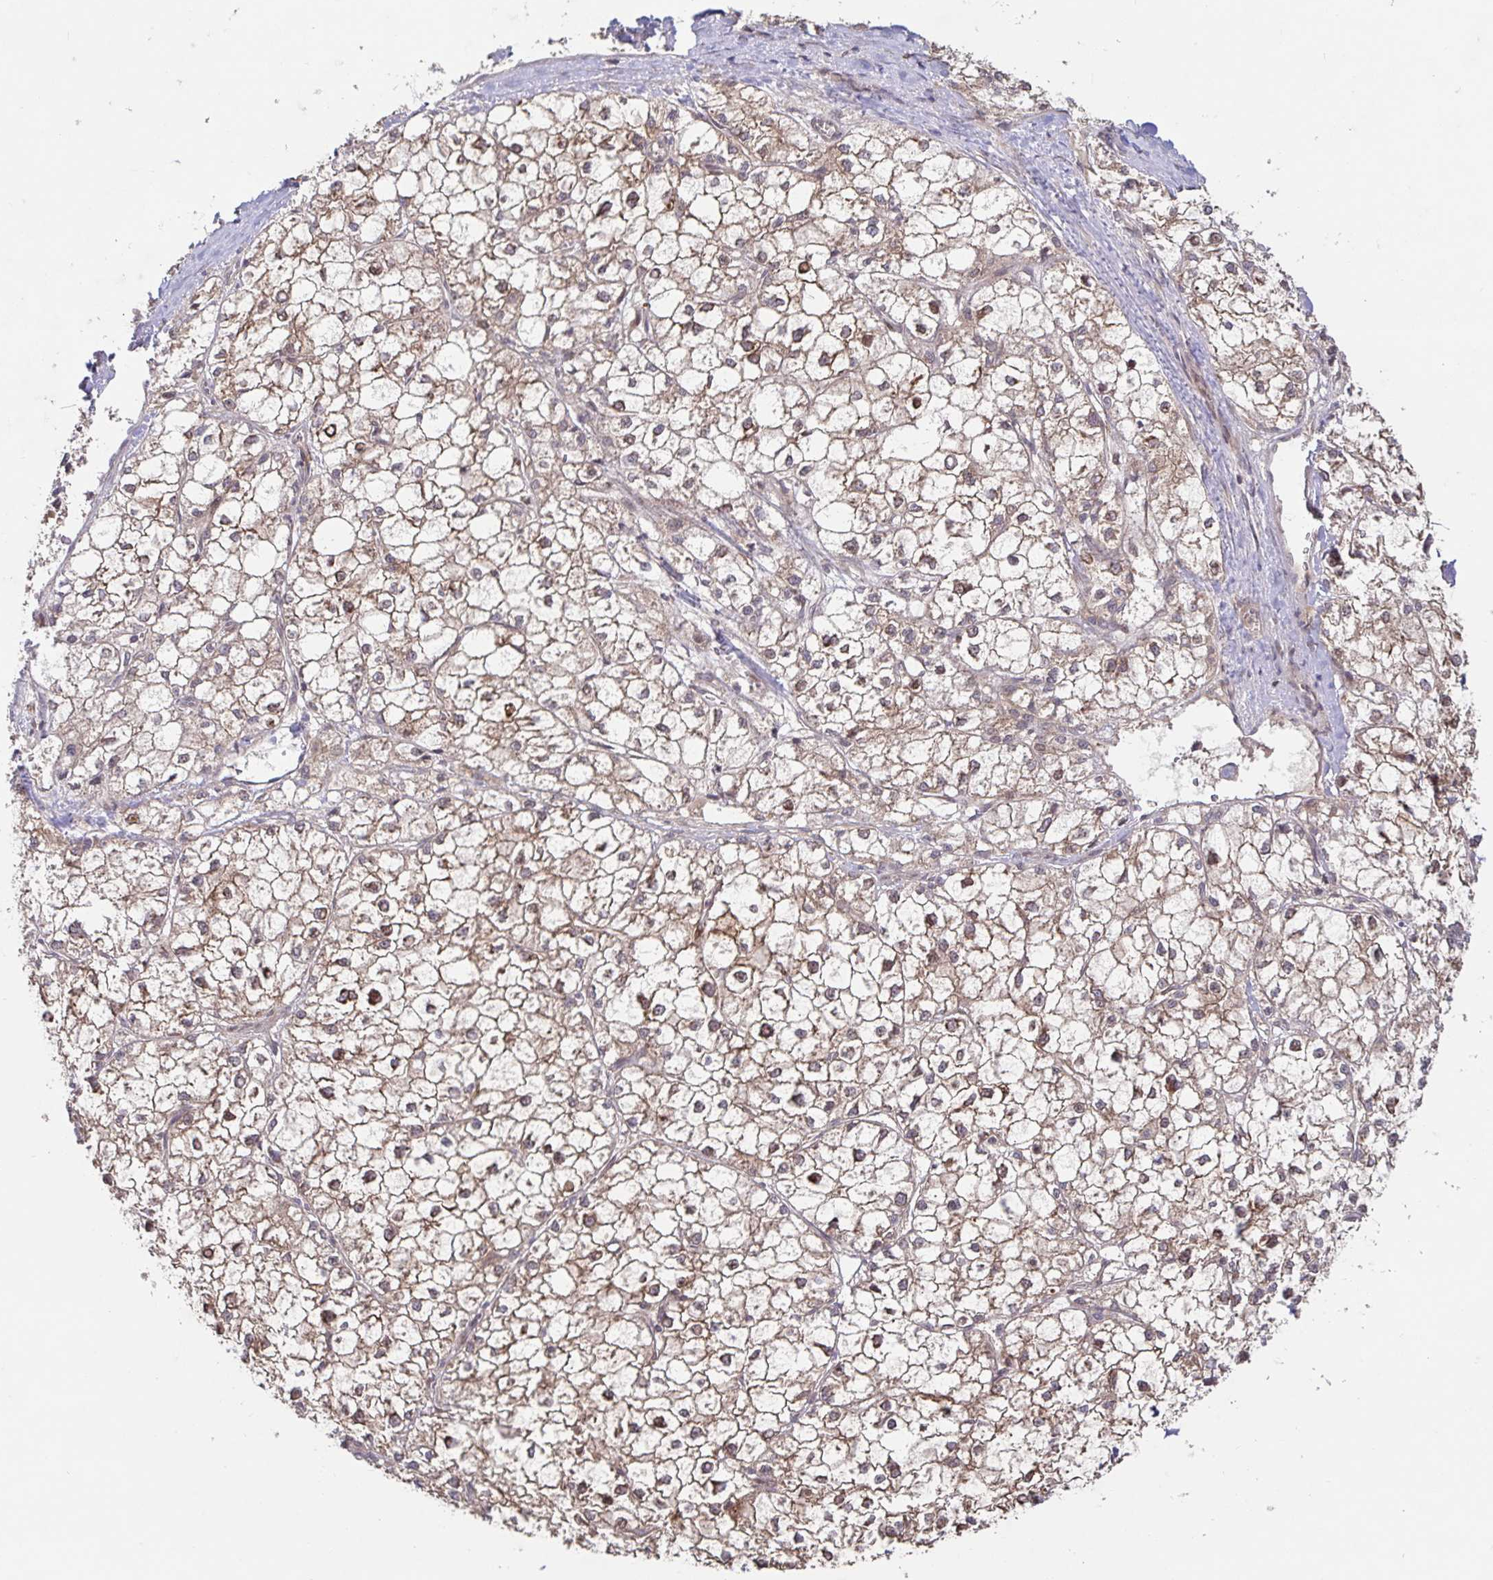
{"staining": {"intensity": "weak", "quantity": ">75%", "location": "cytoplasmic/membranous"}, "tissue": "liver cancer", "cell_type": "Tumor cells", "image_type": "cancer", "snomed": [{"axis": "morphology", "description": "Carcinoma, Hepatocellular, NOS"}, {"axis": "topography", "description": "Liver"}], "caption": "This histopathology image demonstrates liver hepatocellular carcinoma stained with IHC to label a protein in brown. The cytoplasmic/membranous of tumor cells show weak positivity for the protein. Nuclei are counter-stained blue.", "gene": "AACS", "patient": {"sex": "female", "age": 43}}